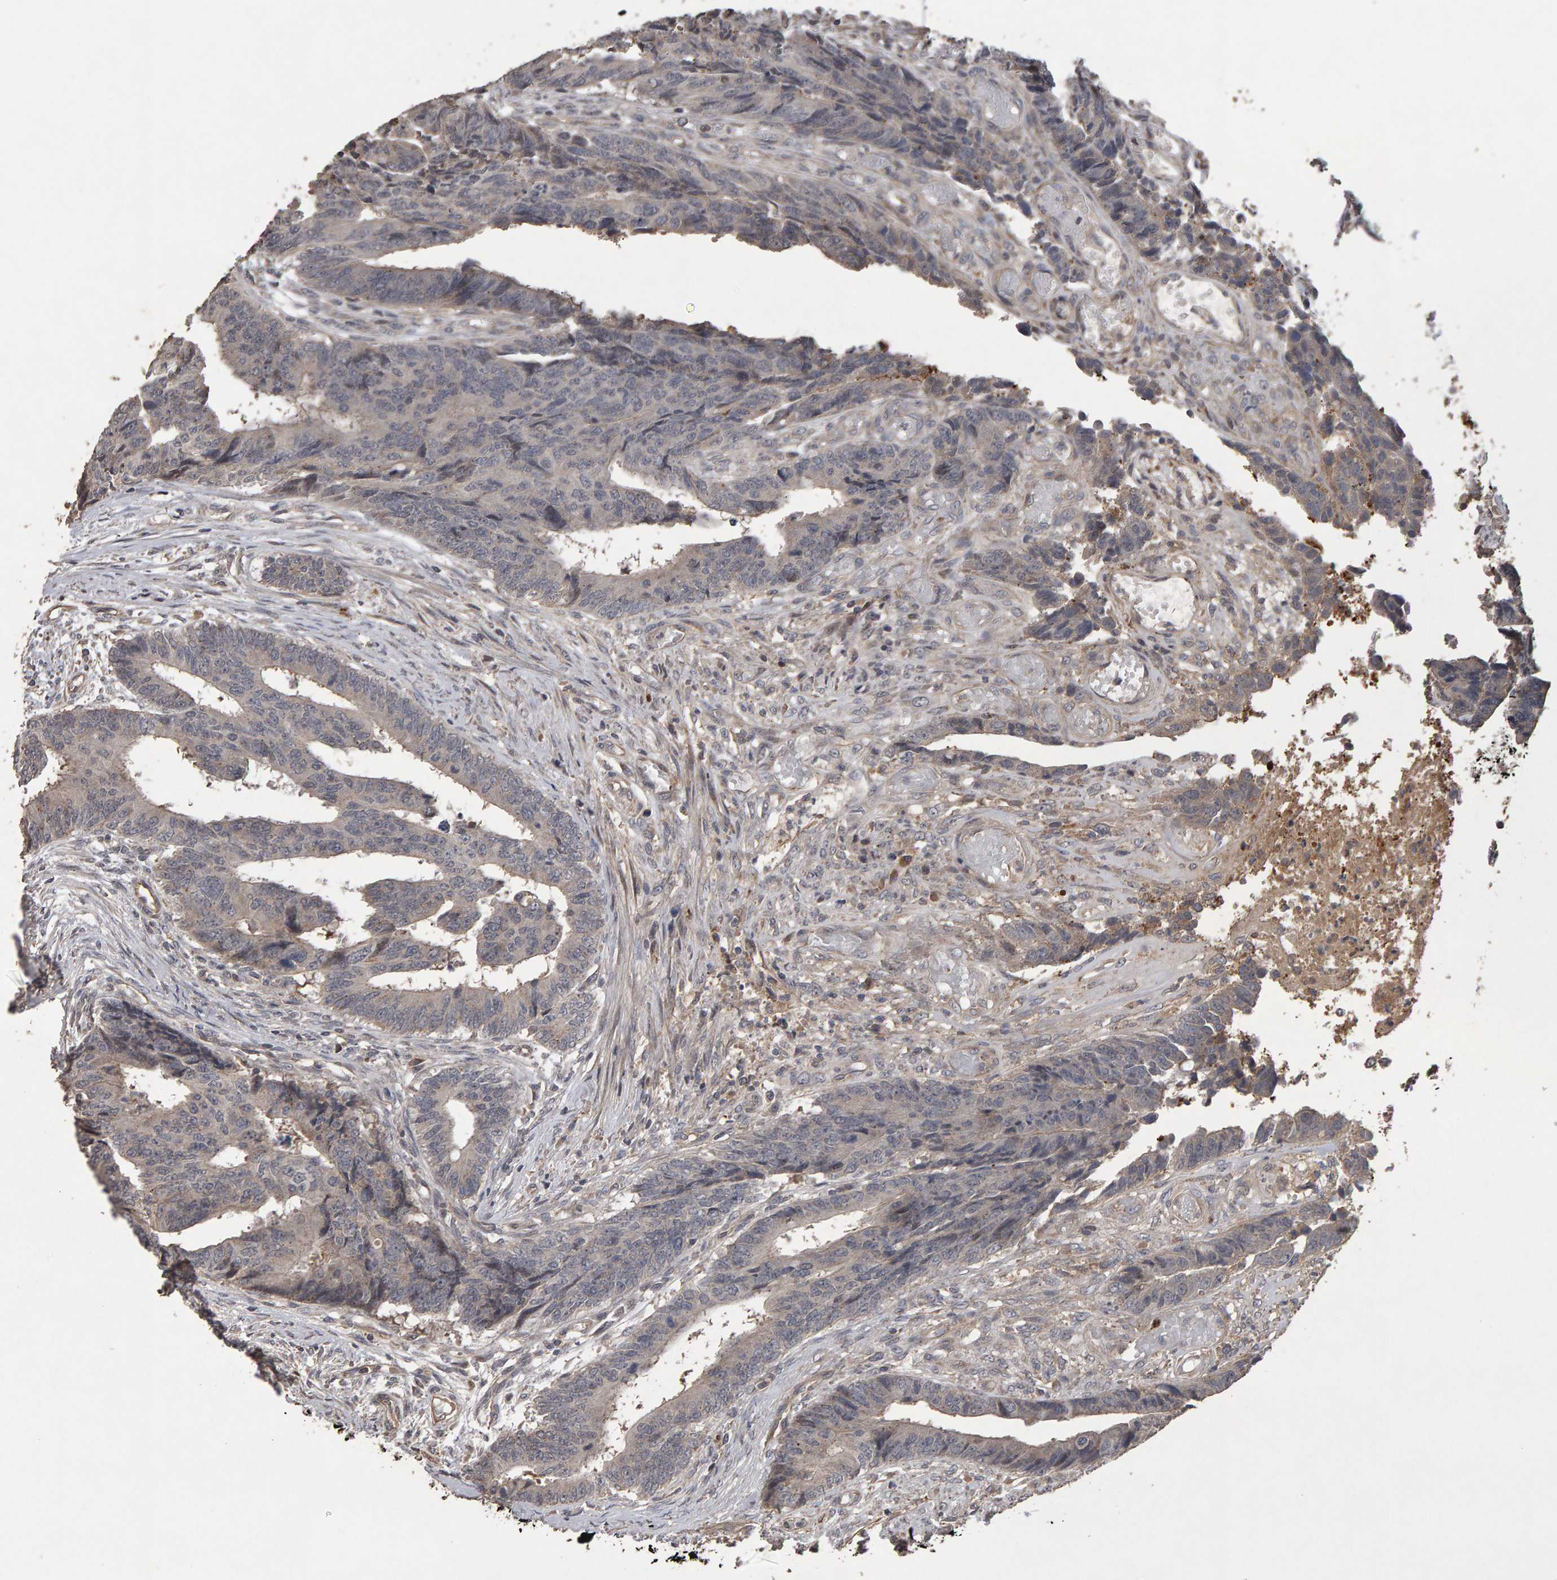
{"staining": {"intensity": "weak", "quantity": "<25%", "location": "cytoplasmic/membranous"}, "tissue": "colorectal cancer", "cell_type": "Tumor cells", "image_type": "cancer", "snomed": [{"axis": "morphology", "description": "Adenocarcinoma, NOS"}, {"axis": "topography", "description": "Rectum"}], "caption": "An image of human colorectal adenocarcinoma is negative for staining in tumor cells.", "gene": "COASY", "patient": {"sex": "male", "age": 84}}